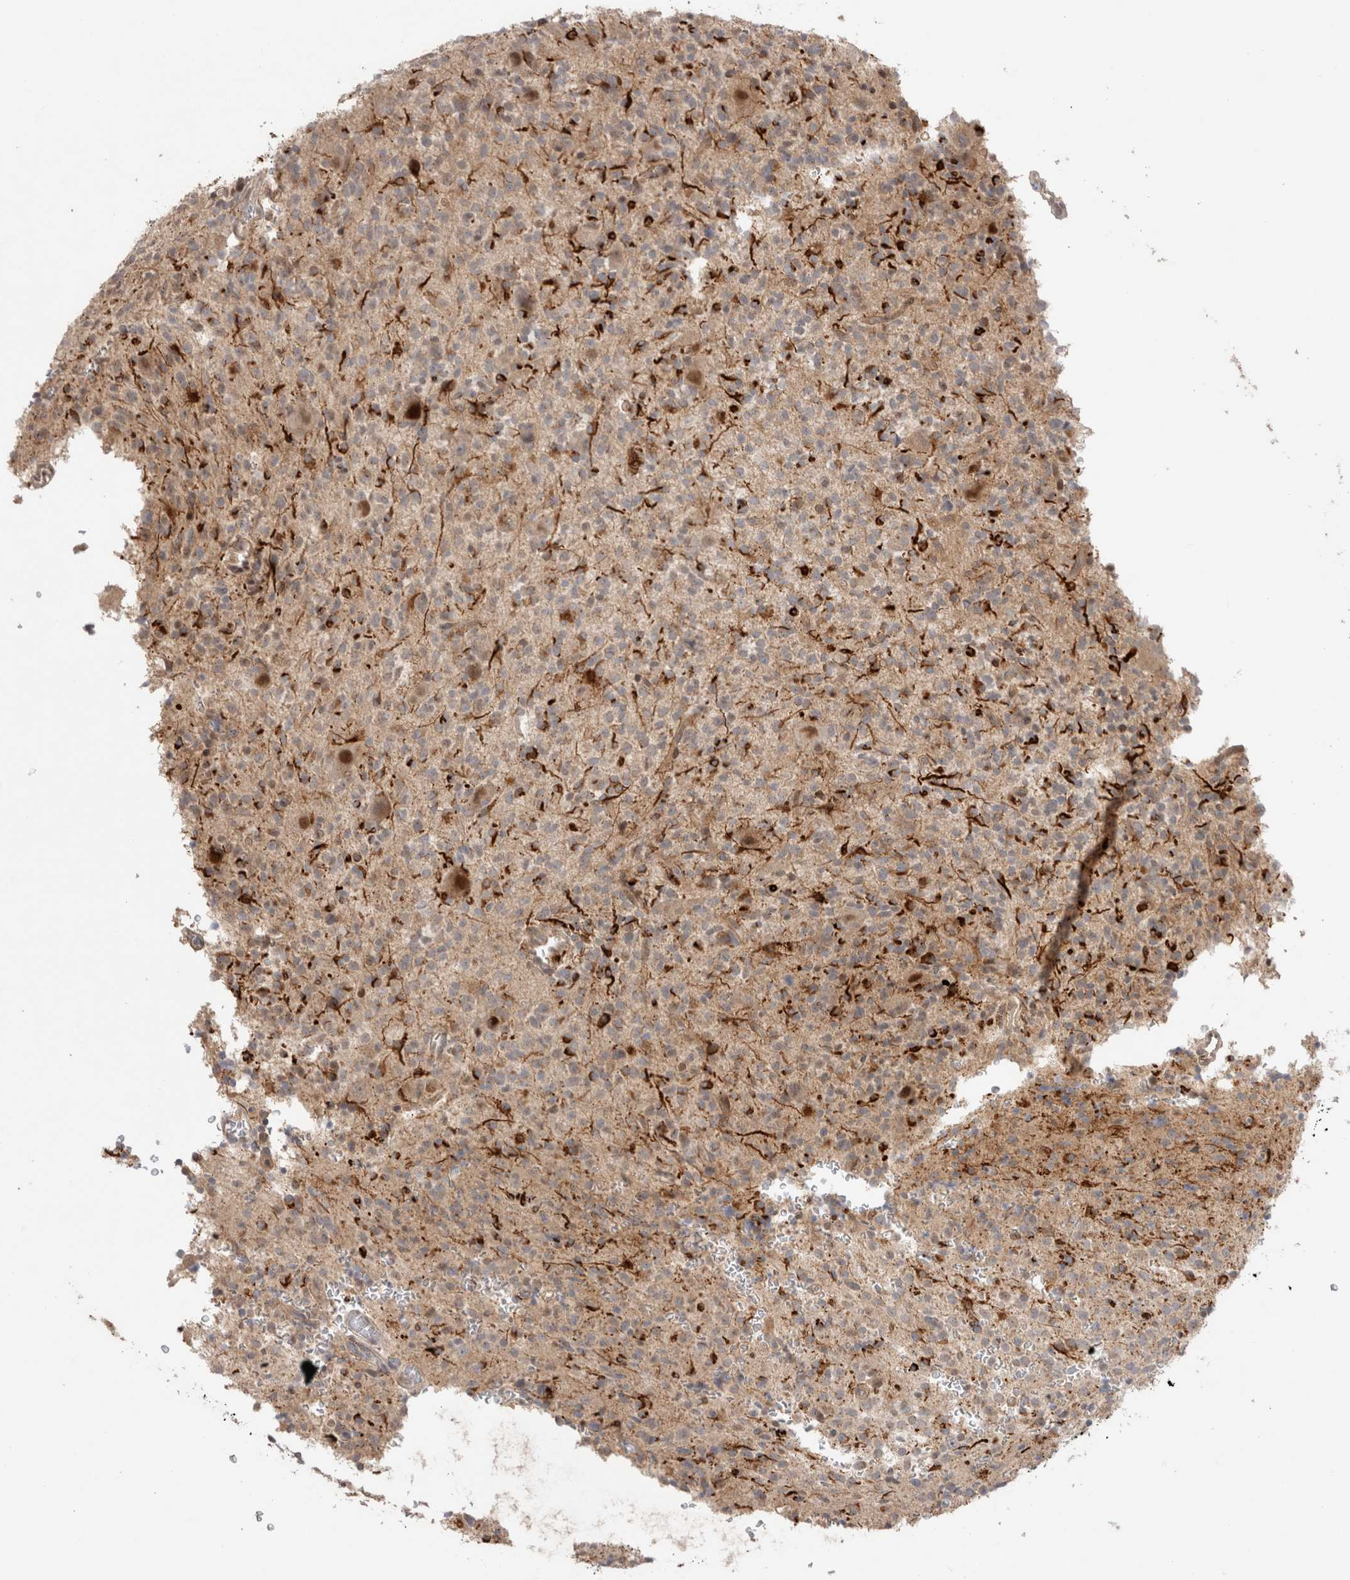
{"staining": {"intensity": "negative", "quantity": "none", "location": "none"}, "tissue": "glioma", "cell_type": "Tumor cells", "image_type": "cancer", "snomed": [{"axis": "morphology", "description": "Glioma, malignant, High grade"}, {"axis": "topography", "description": "Brain"}], "caption": "Human malignant high-grade glioma stained for a protein using immunohistochemistry (IHC) exhibits no staining in tumor cells.", "gene": "SLC29A1", "patient": {"sex": "male", "age": 34}}